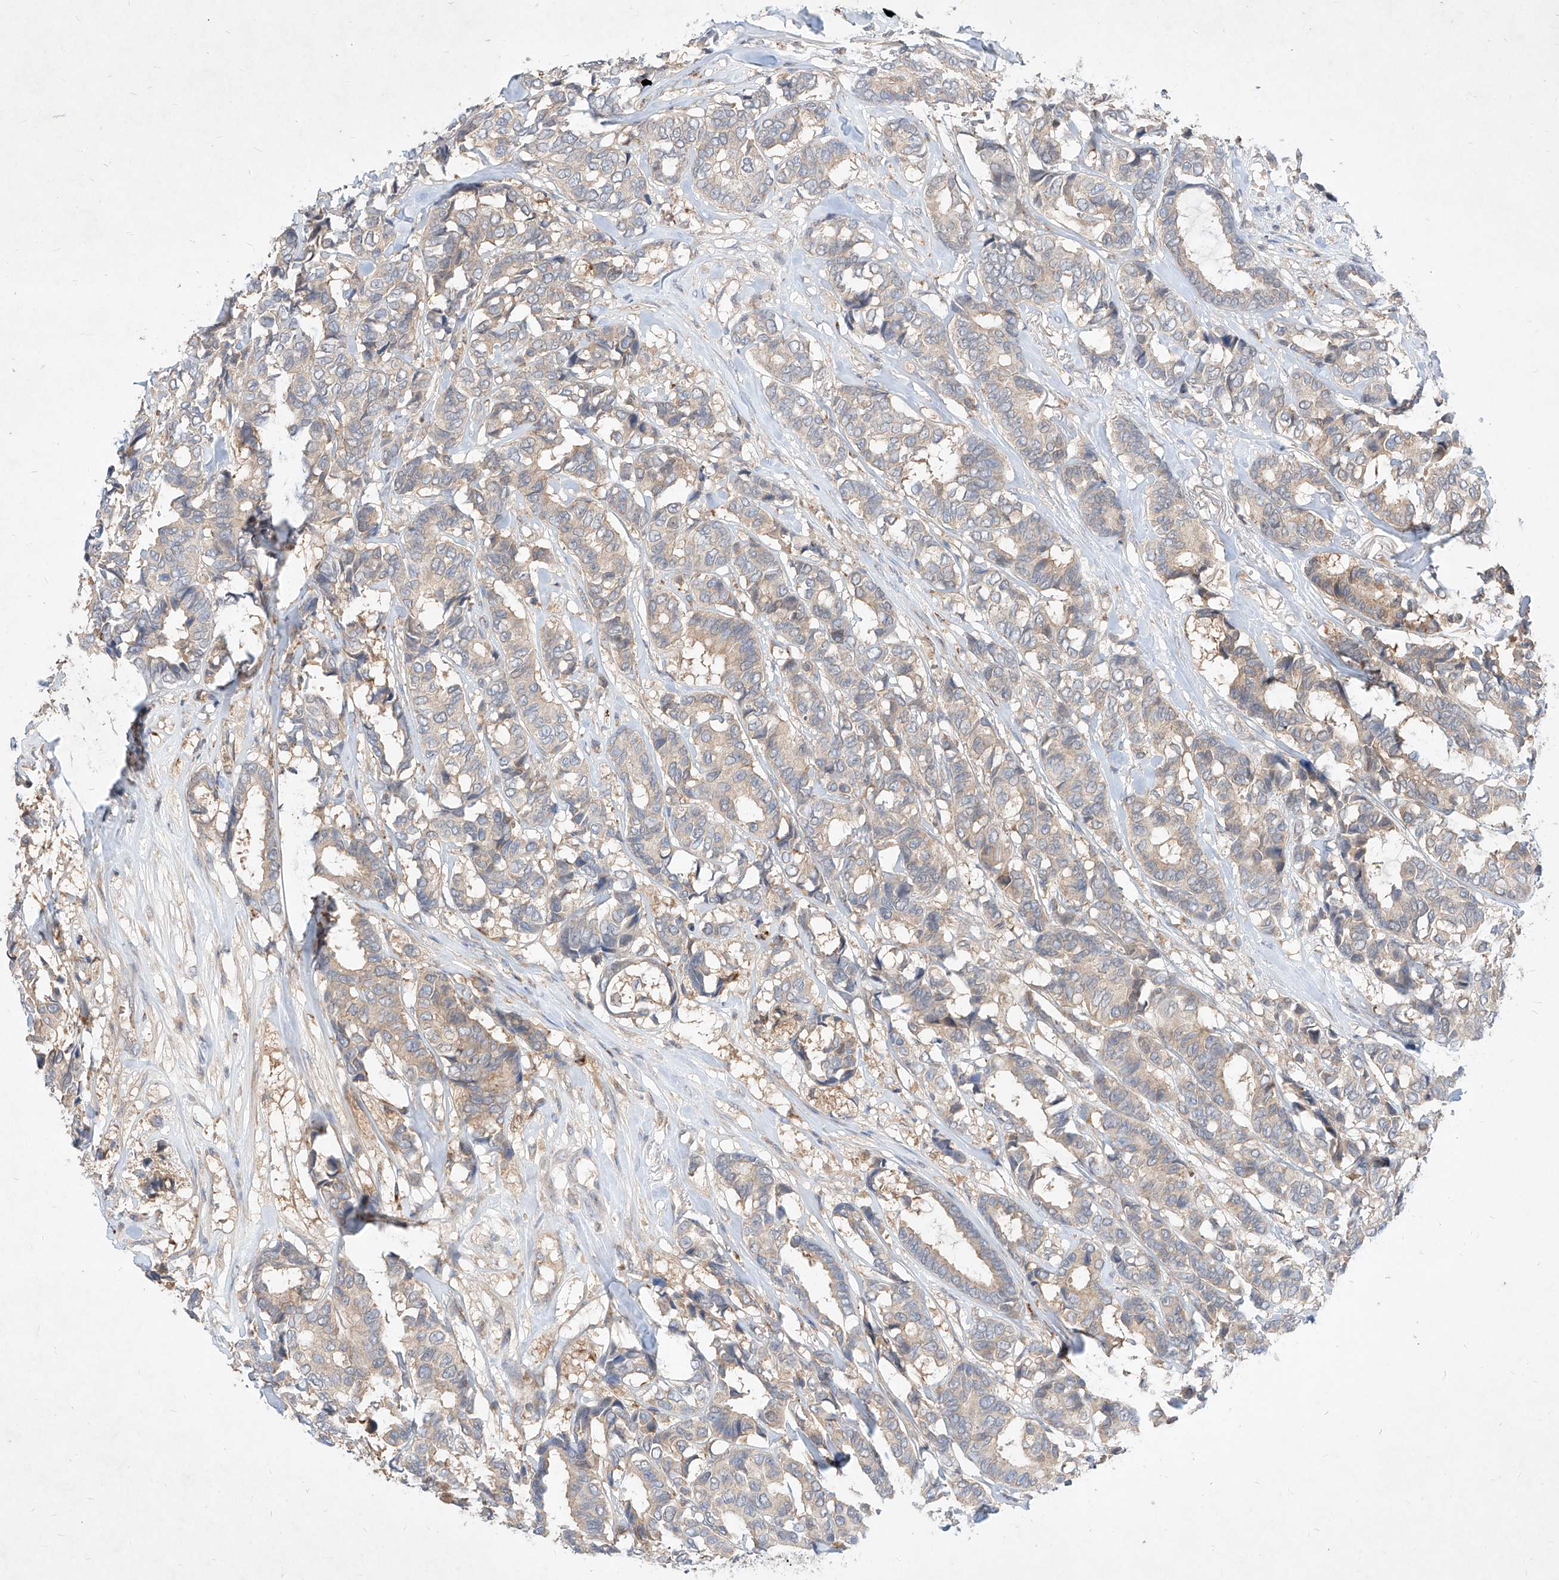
{"staining": {"intensity": "weak", "quantity": "<25%", "location": "cytoplasmic/membranous"}, "tissue": "breast cancer", "cell_type": "Tumor cells", "image_type": "cancer", "snomed": [{"axis": "morphology", "description": "Duct carcinoma"}, {"axis": "topography", "description": "Breast"}], "caption": "This is an immunohistochemistry (IHC) image of human breast cancer (intraductal carcinoma). There is no positivity in tumor cells.", "gene": "TSNAX", "patient": {"sex": "female", "age": 87}}